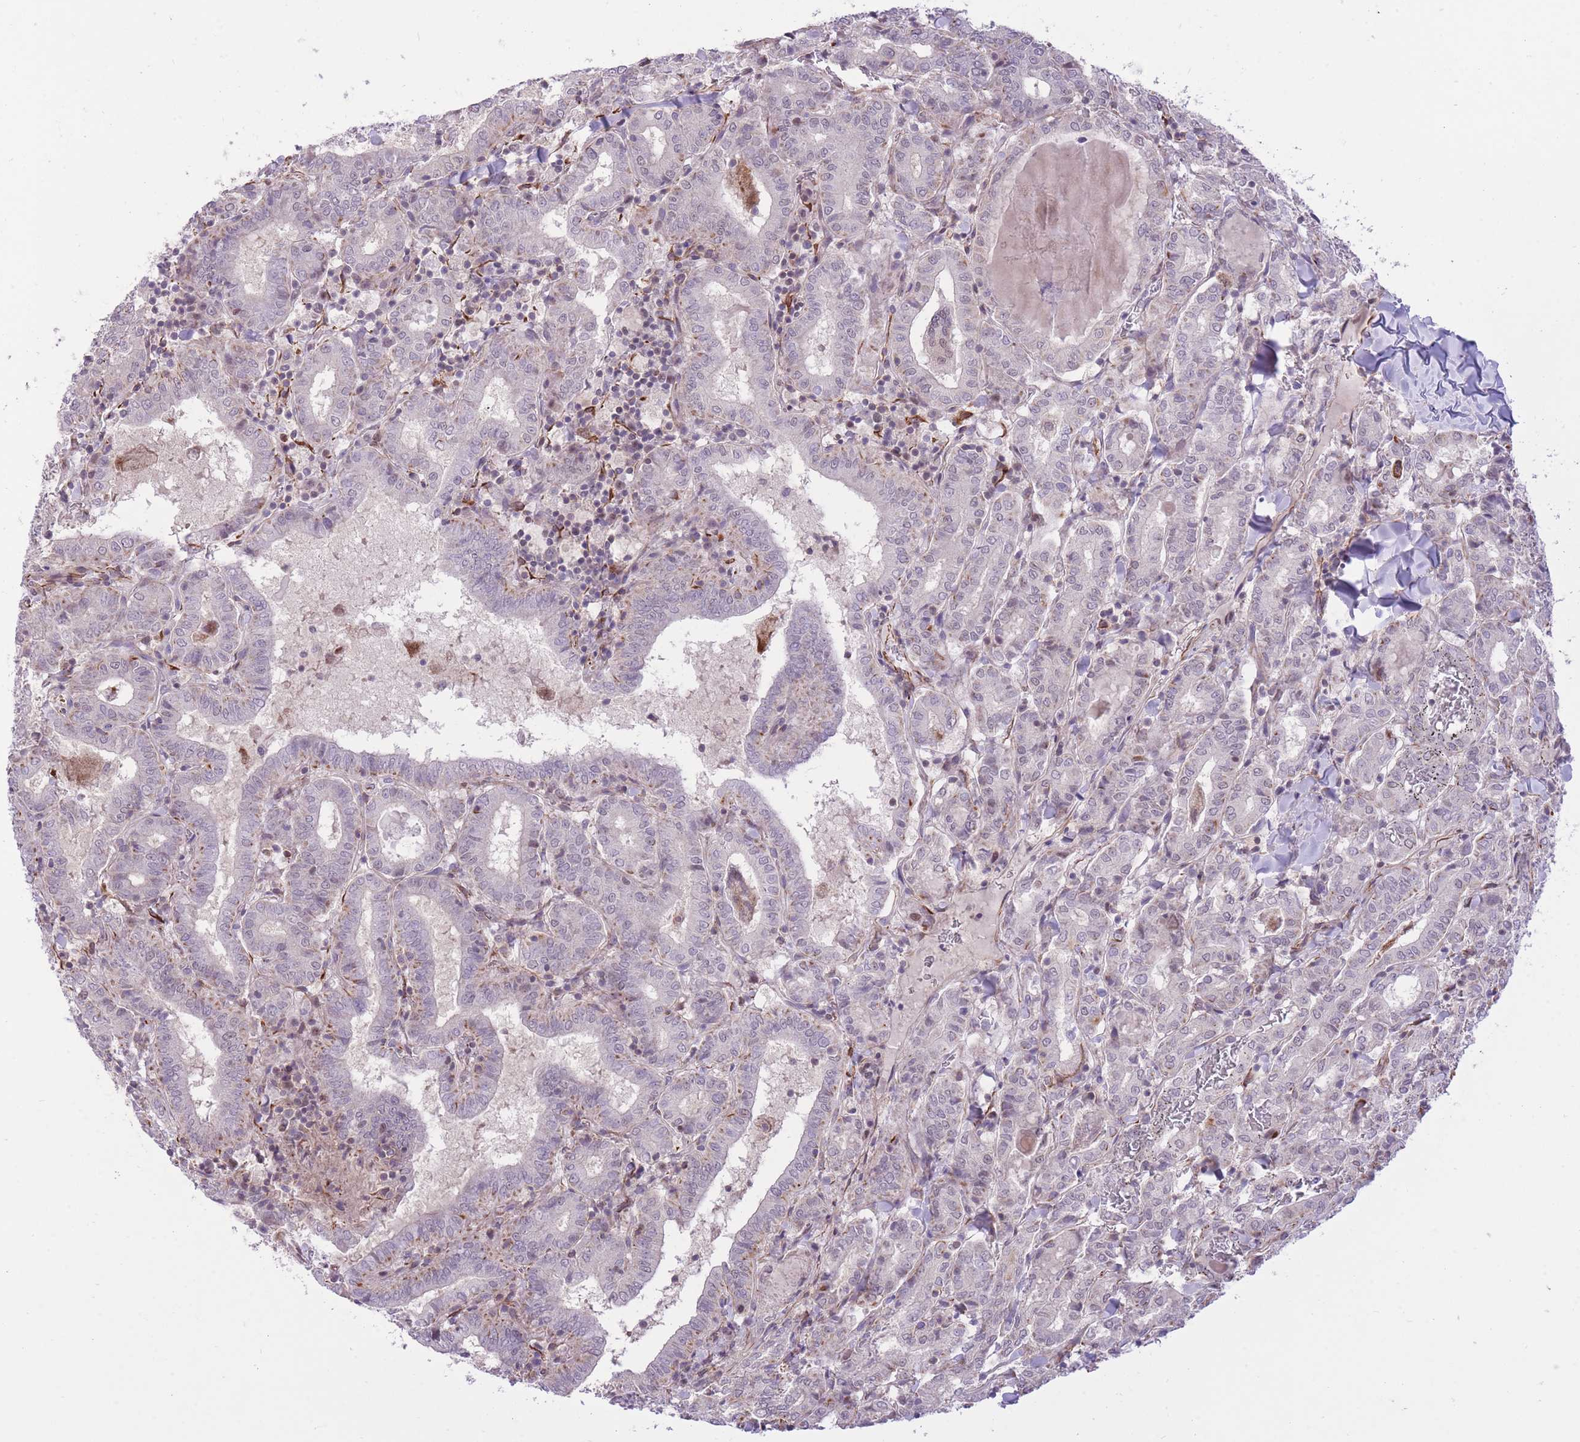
{"staining": {"intensity": "negative", "quantity": "none", "location": "none"}, "tissue": "thyroid cancer", "cell_type": "Tumor cells", "image_type": "cancer", "snomed": [{"axis": "morphology", "description": "Papillary adenocarcinoma, NOS"}, {"axis": "topography", "description": "Thyroid gland"}], "caption": "Immunohistochemical staining of thyroid papillary adenocarcinoma reveals no significant staining in tumor cells.", "gene": "ELL", "patient": {"sex": "female", "age": 72}}